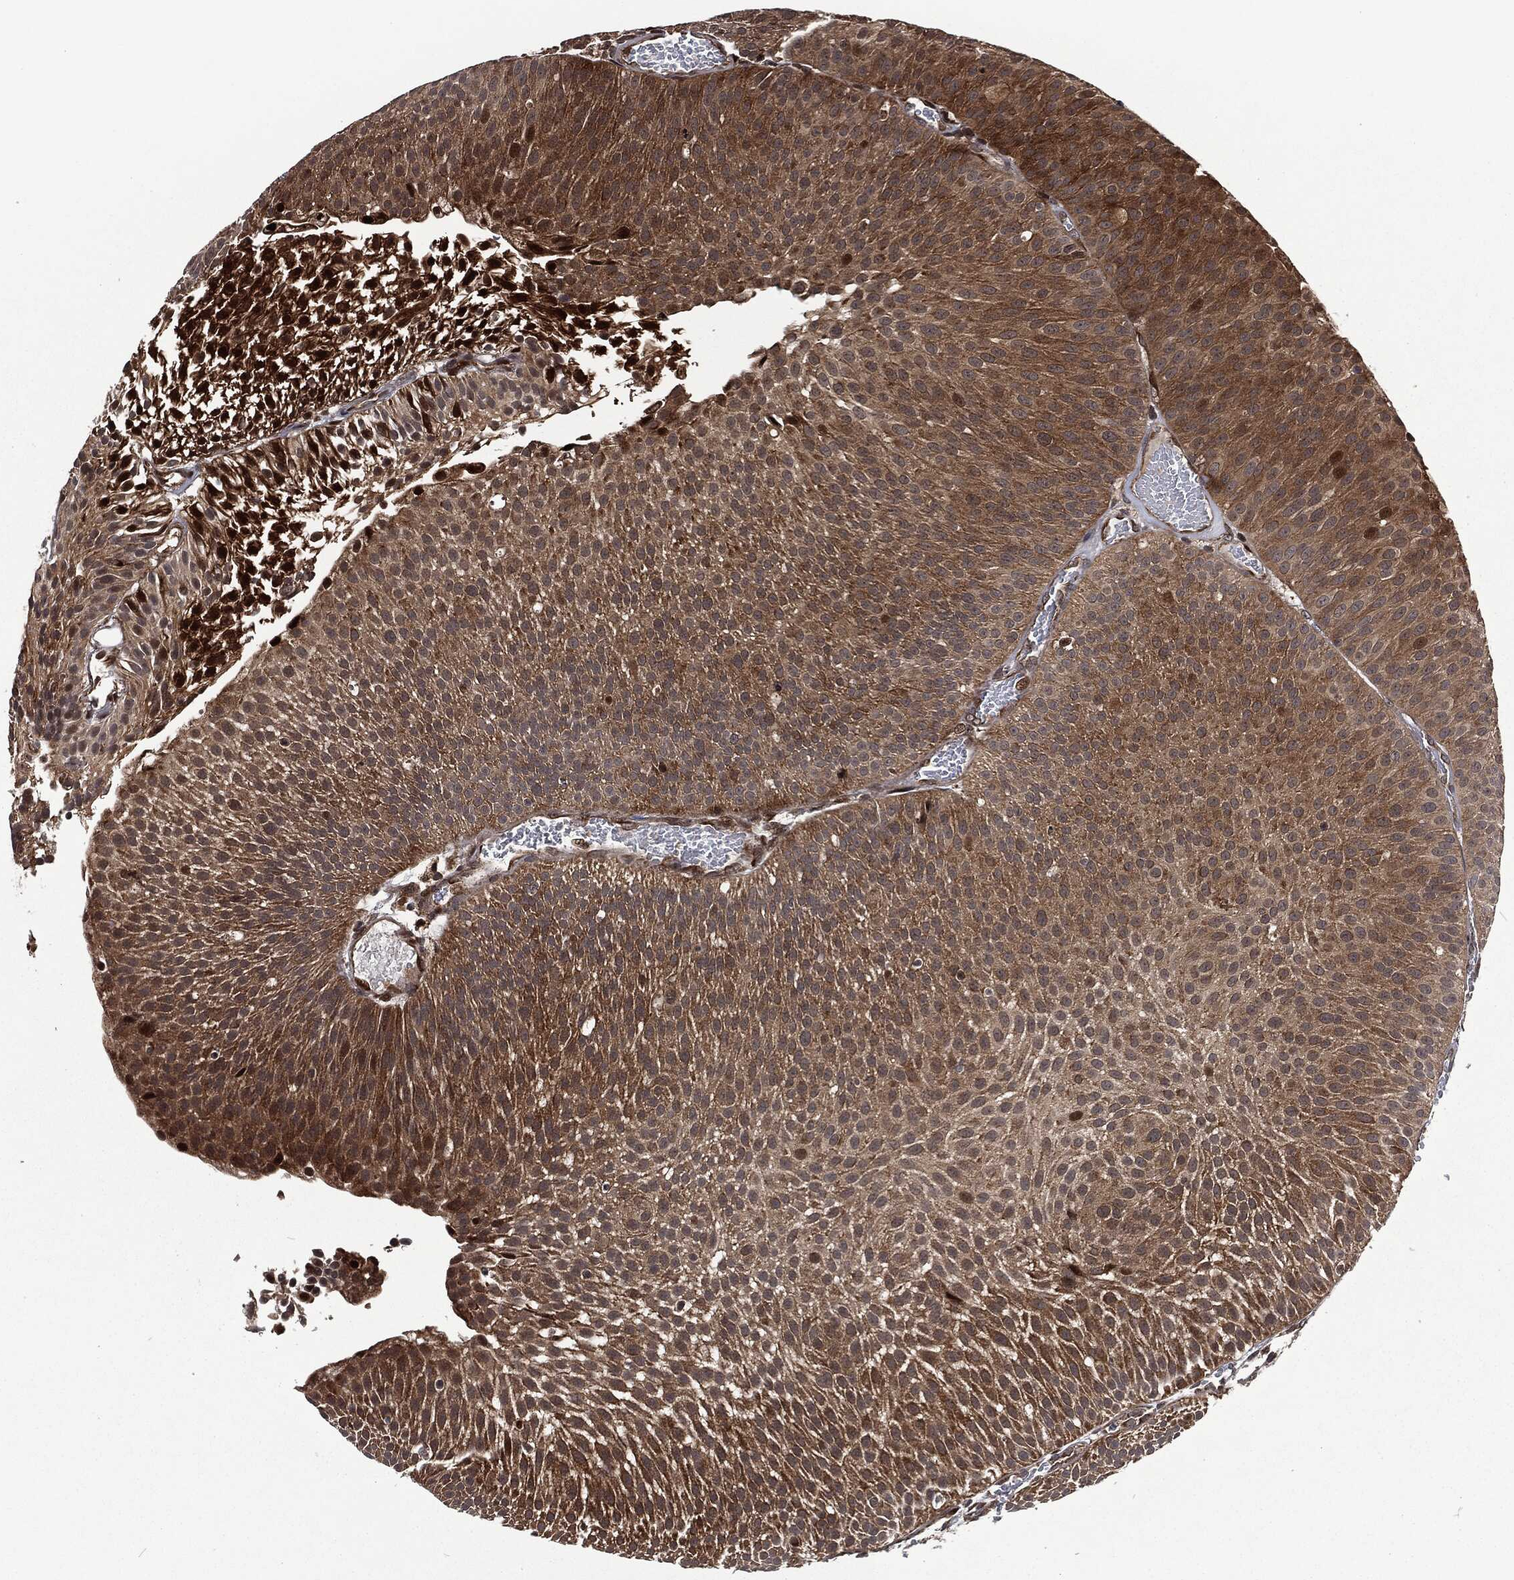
{"staining": {"intensity": "moderate", "quantity": ">75%", "location": "cytoplasmic/membranous"}, "tissue": "urothelial cancer", "cell_type": "Tumor cells", "image_type": "cancer", "snomed": [{"axis": "morphology", "description": "Urothelial carcinoma, Low grade"}, {"axis": "topography", "description": "Urinary bladder"}], "caption": "Immunohistochemical staining of urothelial carcinoma (low-grade) demonstrates moderate cytoplasmic/membranous protein expression in about >75% of tumor cells.", "gene": "CMPK2", "patient": {"sex": "male", "age": 65}}